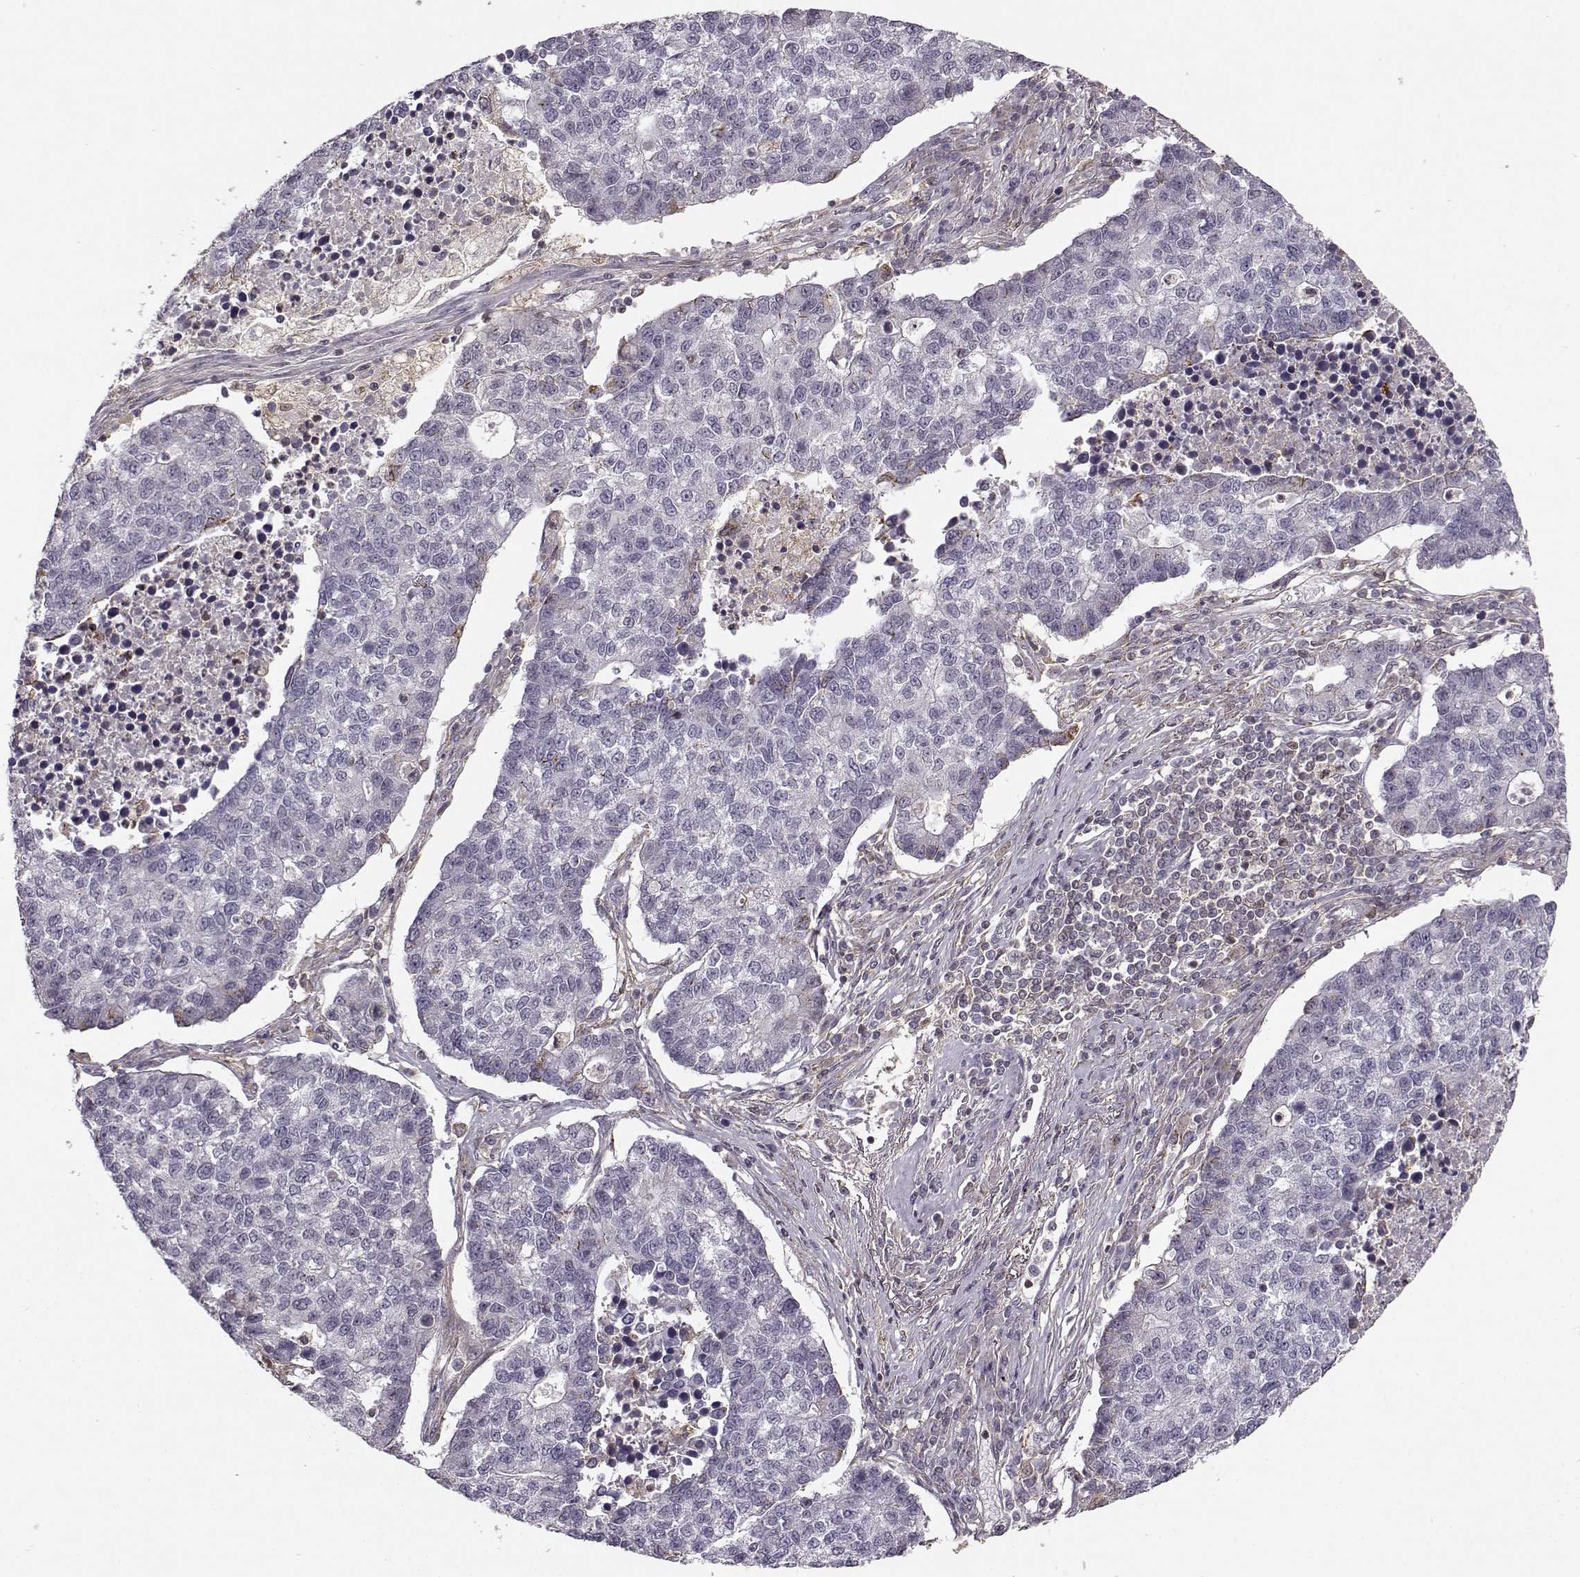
{"staining": {"intensity": "negative", "quantity": "none", "location": "none"}, "tissue": "lung cancer", "cell_type": "Tumor cells", "image_type": "cancer", "snomed": [{"axis": "morphology", "description": "Adenocarcinoma, NOS"}, {"axis": "topography", "description": "Lung"}], "caption": "Immunohistochemistry micrograph of neoplastic tissue: lung cancer stained with DAB (3,3'-diaminobenzidine) exhibits no significant protein expression in tumor cells. Brightfield microscopy of immunohistochemistry (IHC) stained with DAB (3,3'-diaminobenzidine) (brown) and hematoxylin (blue), captured at high magnification.", "gene": "MFSD1", "patient": {"sex": "male", "age": 57}}